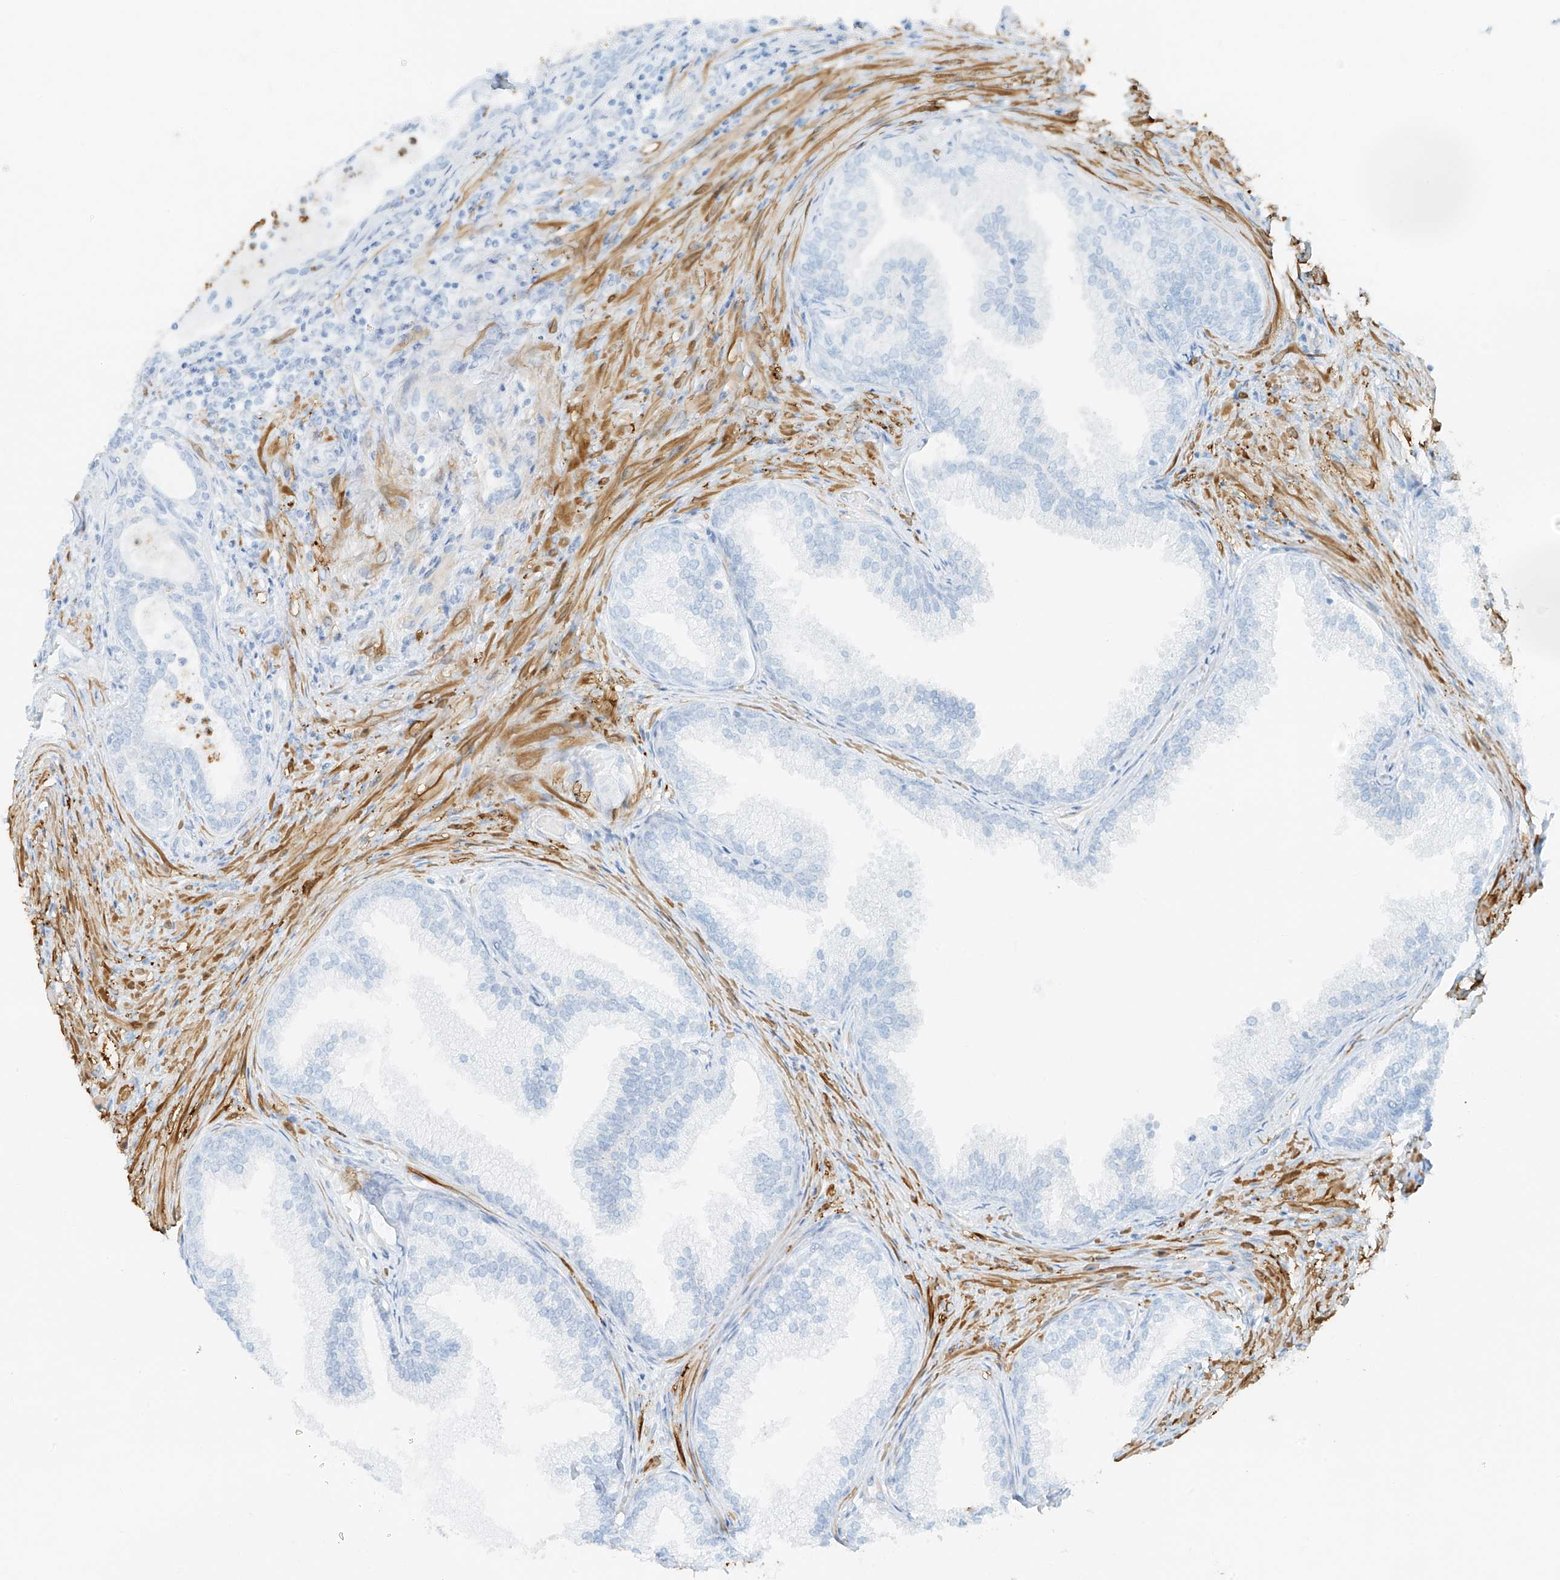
{"staining": {"intensity": "negative", "quantity": "none", "location": "none"}, "tissue": "prostate", "cell_type": "Glandular cells", "image_type": "normal", "snomed": [{"axis": "morphology", "description": "Normal tissue, NOS"}, {"axis": "topography", "description": "Prostate"}], "caption": "The micrograph displays no staining of glandular cells in normal prostate. The staining is performed using DAB (3,3'-diaminobenzidine) brown chromogen with nuclei counter-stained in using hematoxylin.", "gene": "SMCP", "patient": {"sex": "male", "age": 76}}